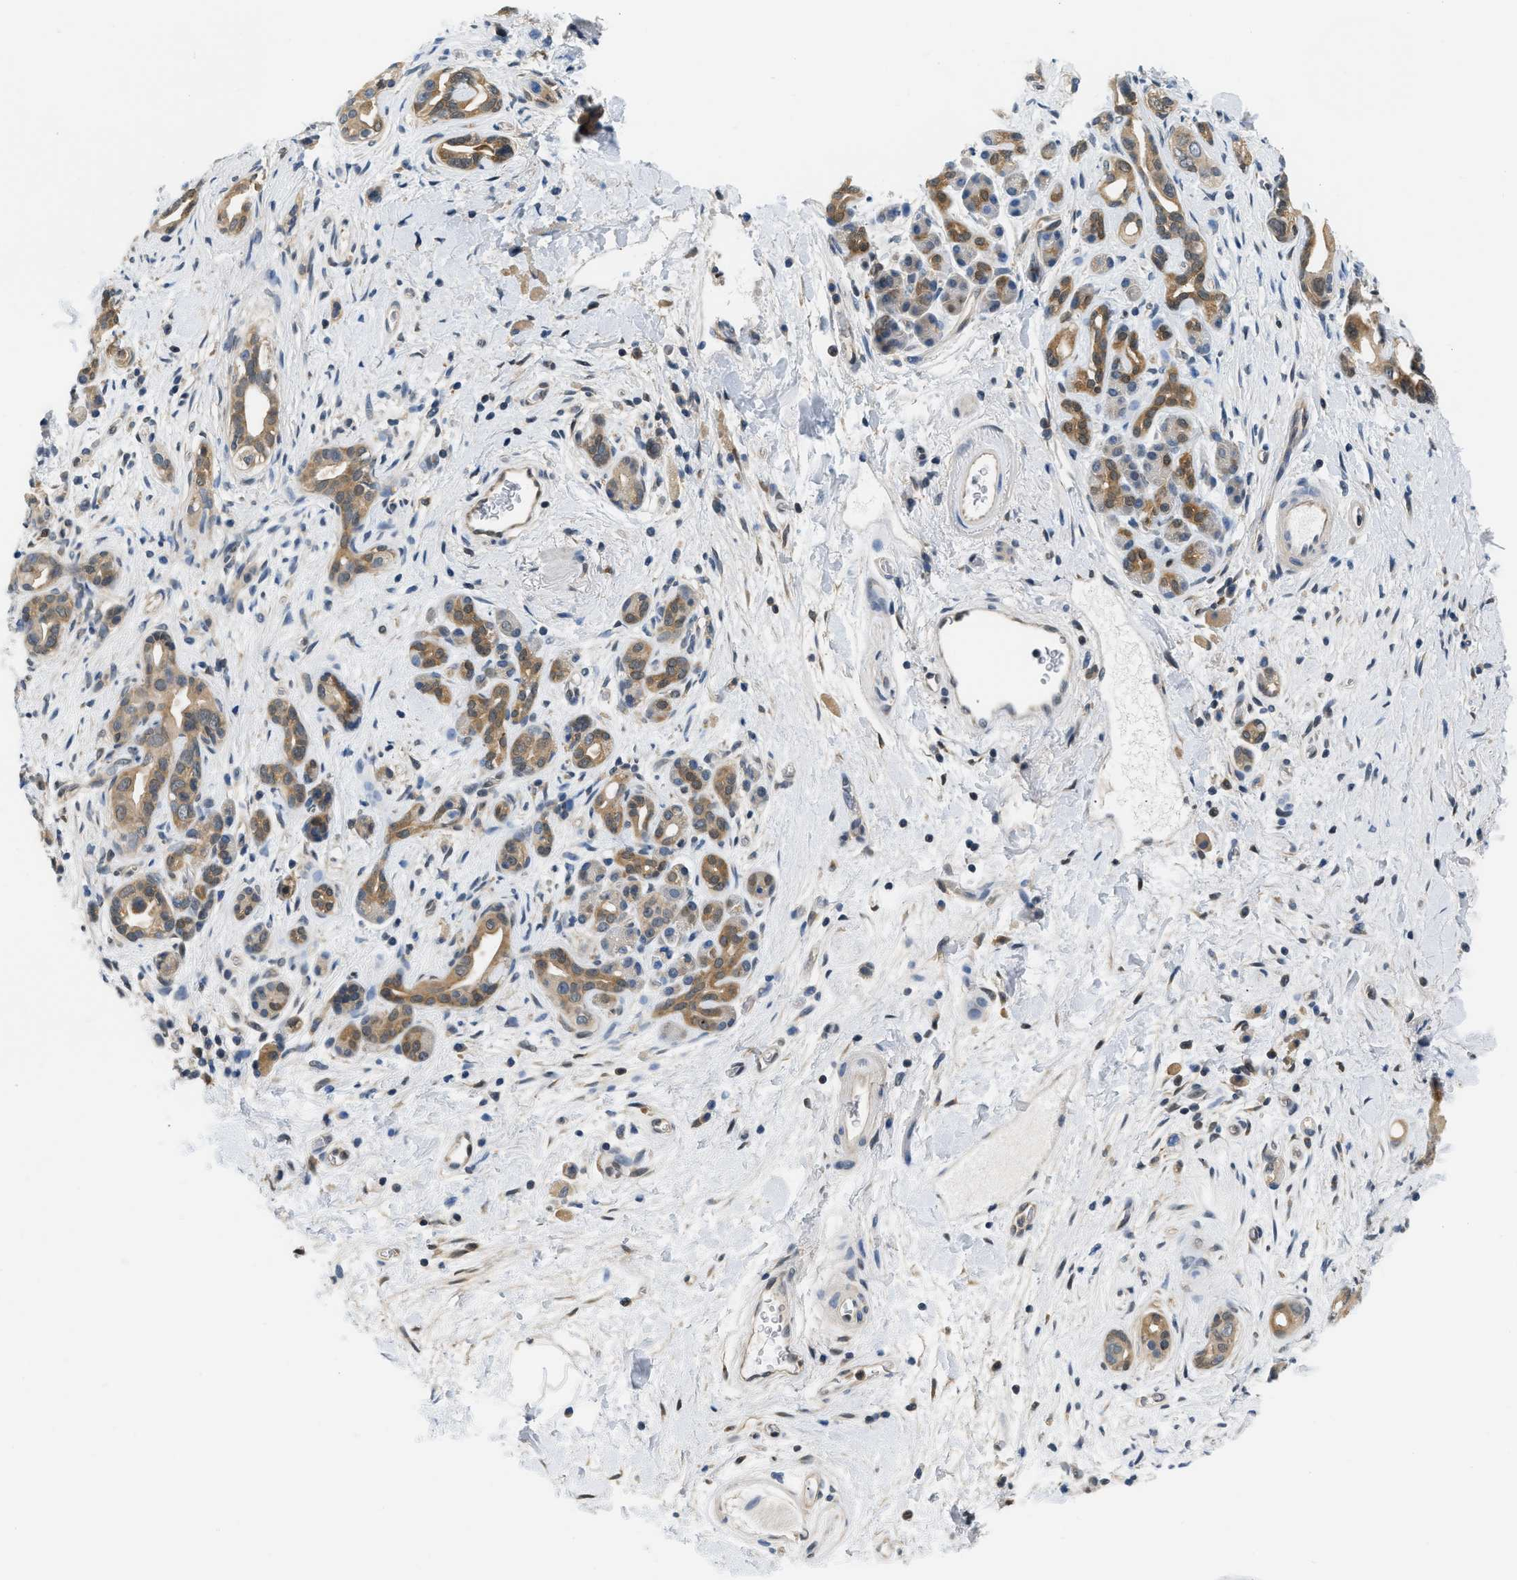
{"staining": {"intensity": "moderate", "quantity": ">75%", "location": "cytoplasmic/membranous,nuclear"}, "tissue": "pancreatic cancer", "cell_type": "Tumor cells", "image_type": "cancer", "snomed": [{"axis": "morphology", "description": "Adenocarcinoma, NOS"}, {"axis": "topography", "description": "Pancreas"}], "caption": "Pancreatic cancer (adenocarcinoma) was stained to show a protein in brown. There is medium levels of moderate cytoplasmic/membranous and nuclear staining in approximately >75% of tumor cells. The staining was performed using DAB, with brown indicating positive protein expression. Nuclei are stained blue with hematoxylin.", "gene": "EIF4EBP2", "patient": {"sex": "male", "age": 55}}